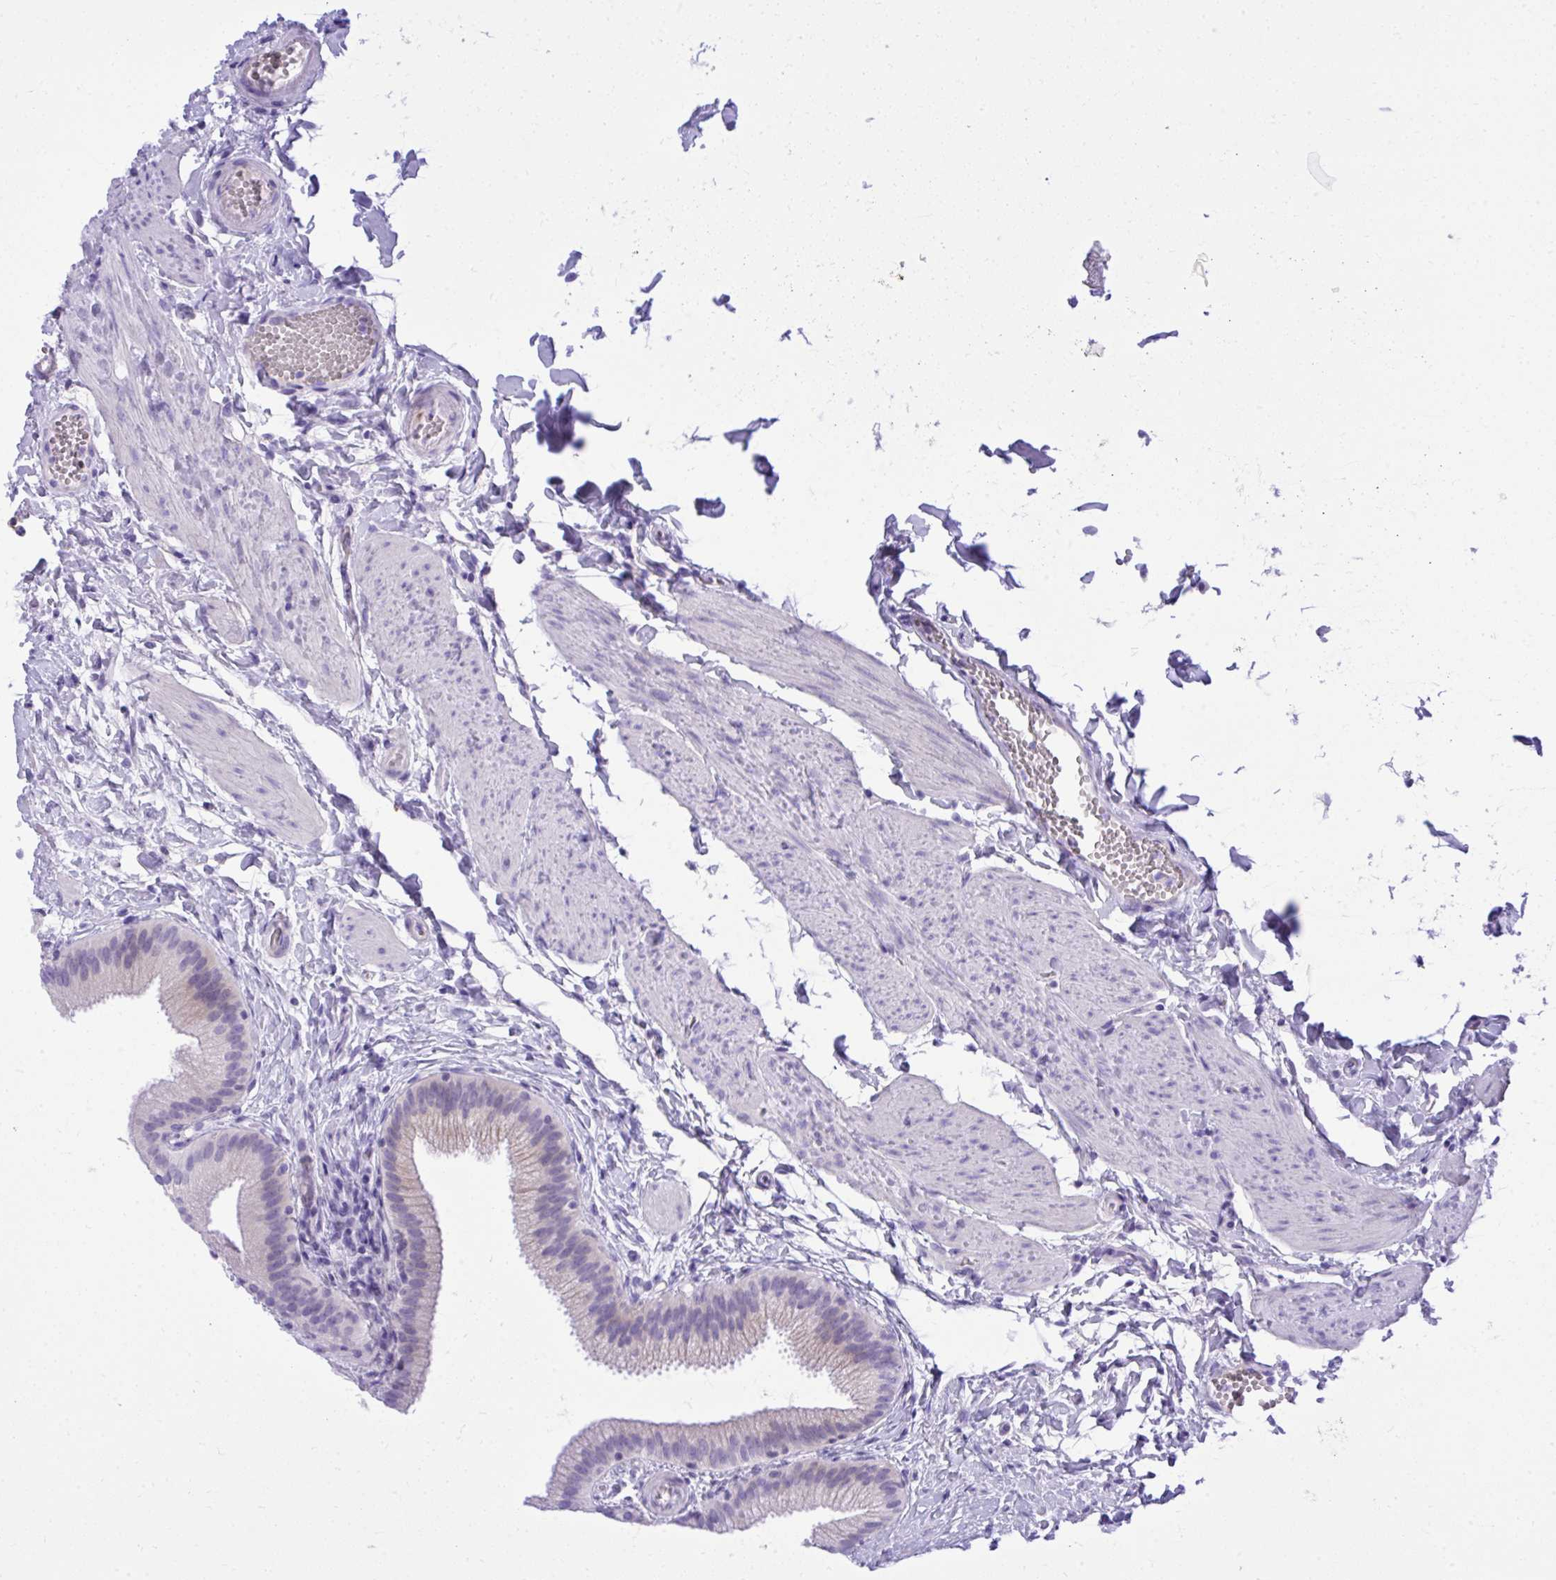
{"staining": {"intensity": "negative", "quantity": "none", "location": "none"}, "tissue": "gallbladder", "cell_type": "Glandular cells", "image_type": "normal", "snomed": [{"axis": "morphology", "description": "Normal tissue, NOS"}, {"axis": "topography", "description": "Gallbladder"}], "caption": "Immunohistochemistry (IHC) histopathology image of normal human gallbladder stained for a protein (brown), which exhibits no positivity in glandular cells. The staining was performed using DAB (3,3'-diaminobenzidine) to visualize the protein expression in brown, while the nuclei were stained in blue with hematoxylin (Magnification: 20x).", "gene": "ST6GALNAC3", "patient": {"sex": "female", "age": 63}}